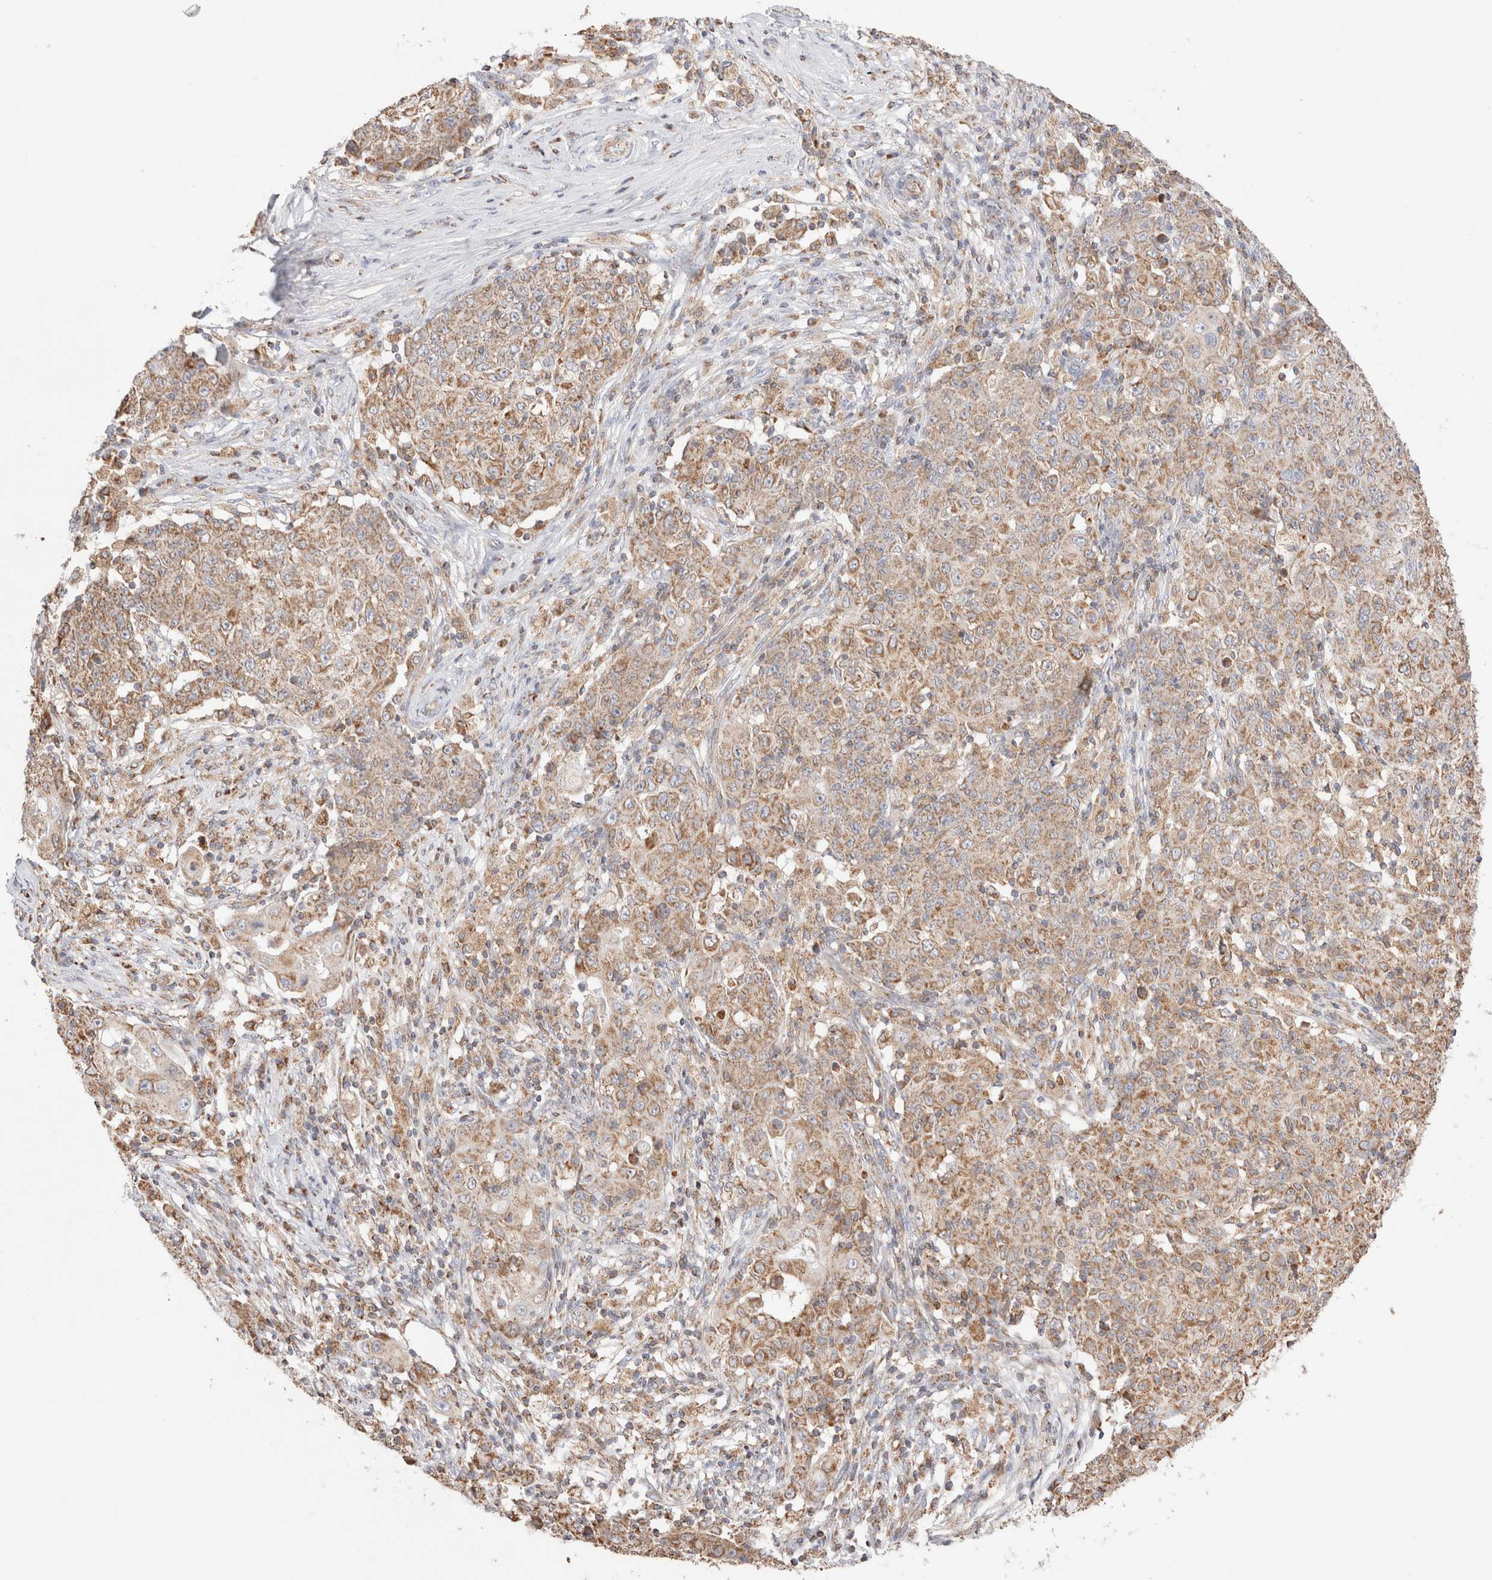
{"staining": {"intensity": "weak", "quantity": ">75%", "location": "cytoplasmic/membranous"}, "tissue": "ovarian cancer", "cell_type": "Tumor cells", "image_type": "cancer", "snomed": [{"axis": "morphology", "description": "Carcinoma, endometroid"}, {"axis": "topography", "description": "Ovary"}], "caption": "Weak cytoplasmic/membranous staining for a protein is appreciated in approximately >75% of tumor cells of ovarian endometroid carcinoma using immunohistochemistry (IHC).", "gene": "TMPPE", "patient": {"sex": "female", "age": 42}}